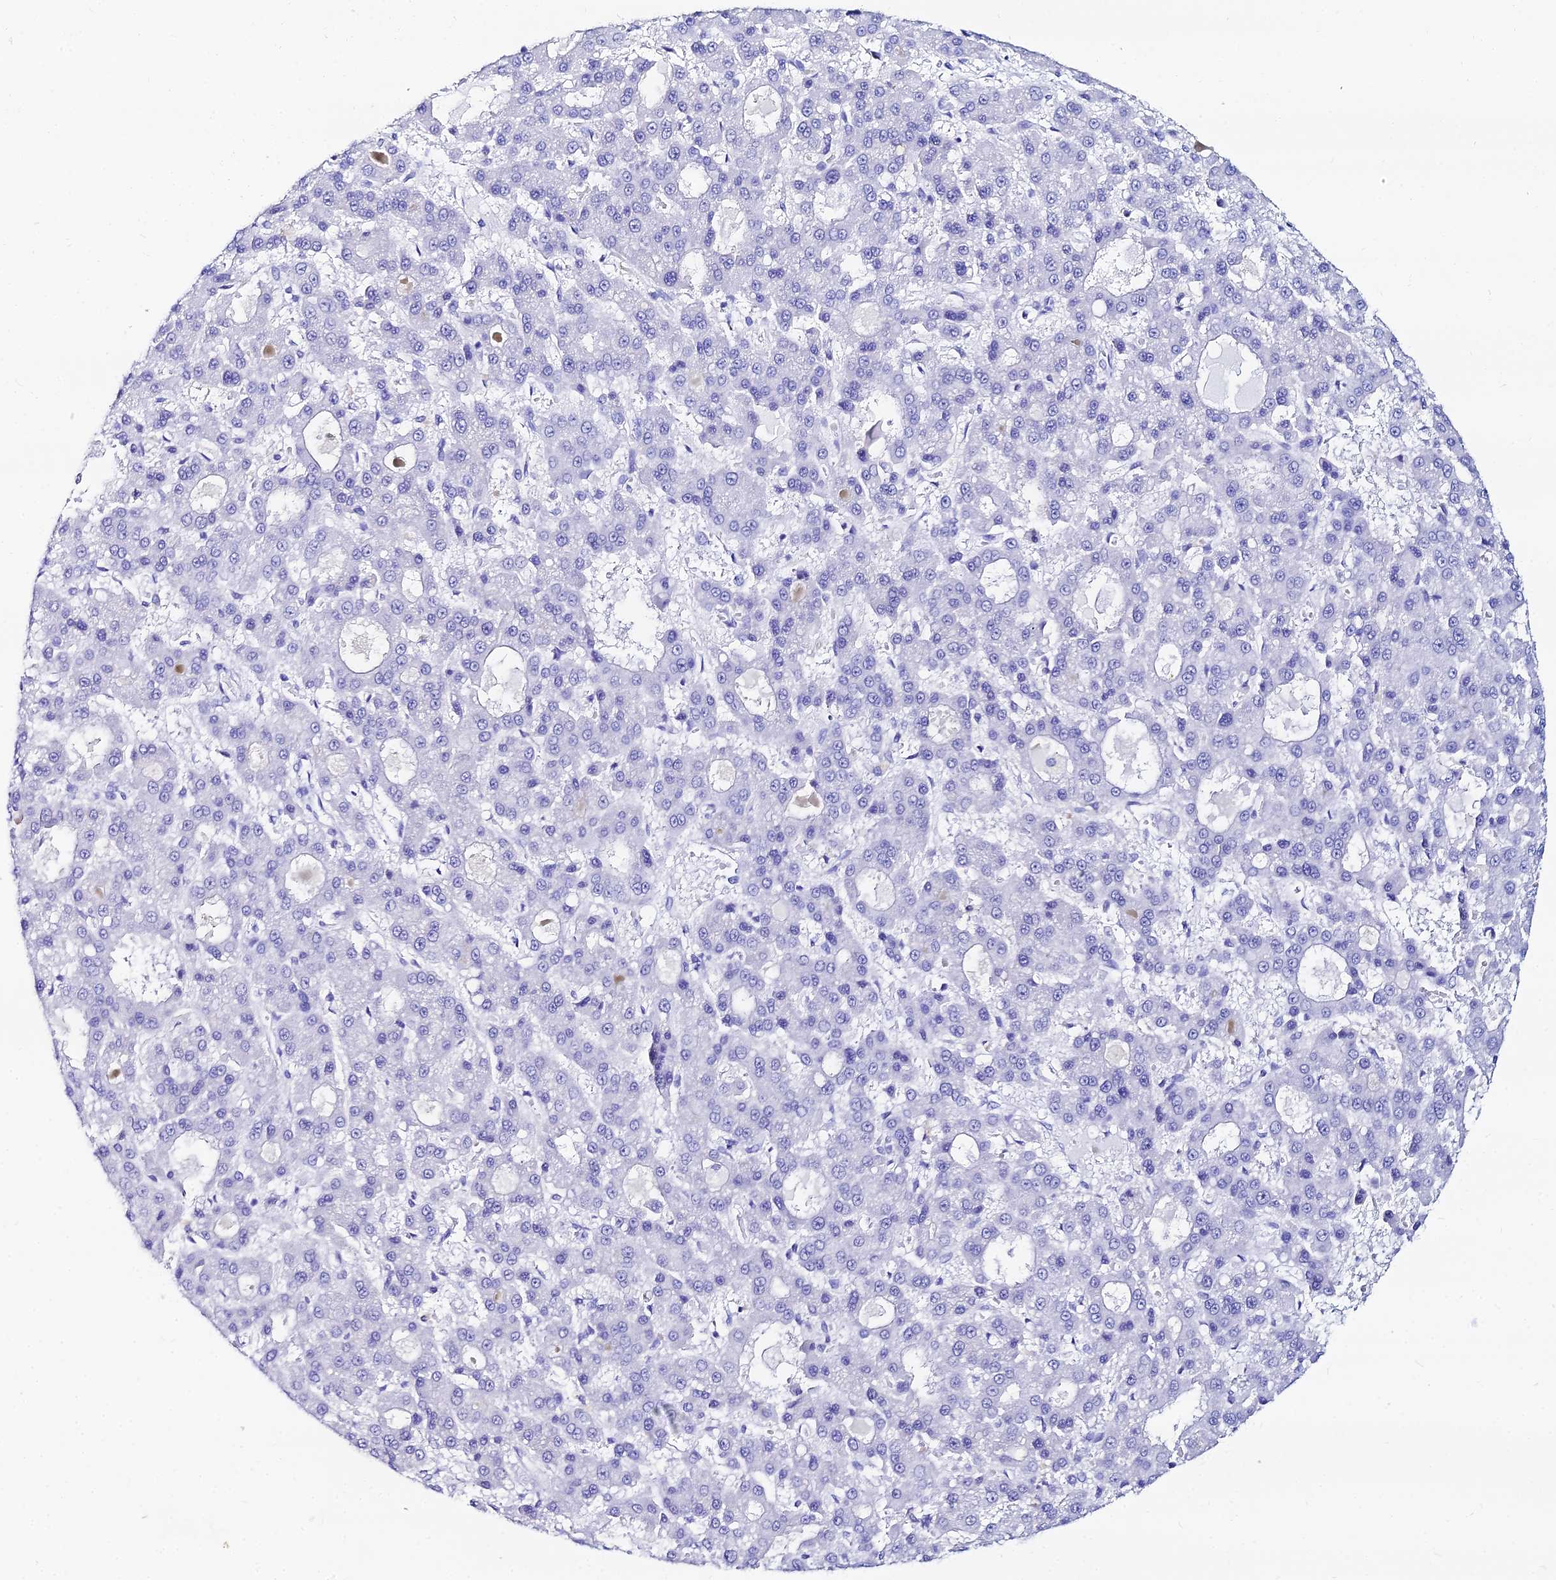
{"staining": {"intensity": "negative", "quantity": "none", "location": "none"}, "tissue": "liver cancer", "cell_type": "Tumor cells", "image_type": "cancer", "snomed": [{"axis": "morphology", "description": "Carcinoma, Hepatocellular, NOS"}, {"axis": "topography", "description": "Liver"}], "caption": "Tumor cells are negative for brown protein staining in liver cancer.", "gene": "HSPA1L", "patient": {"sex": "male", "age": 70}}